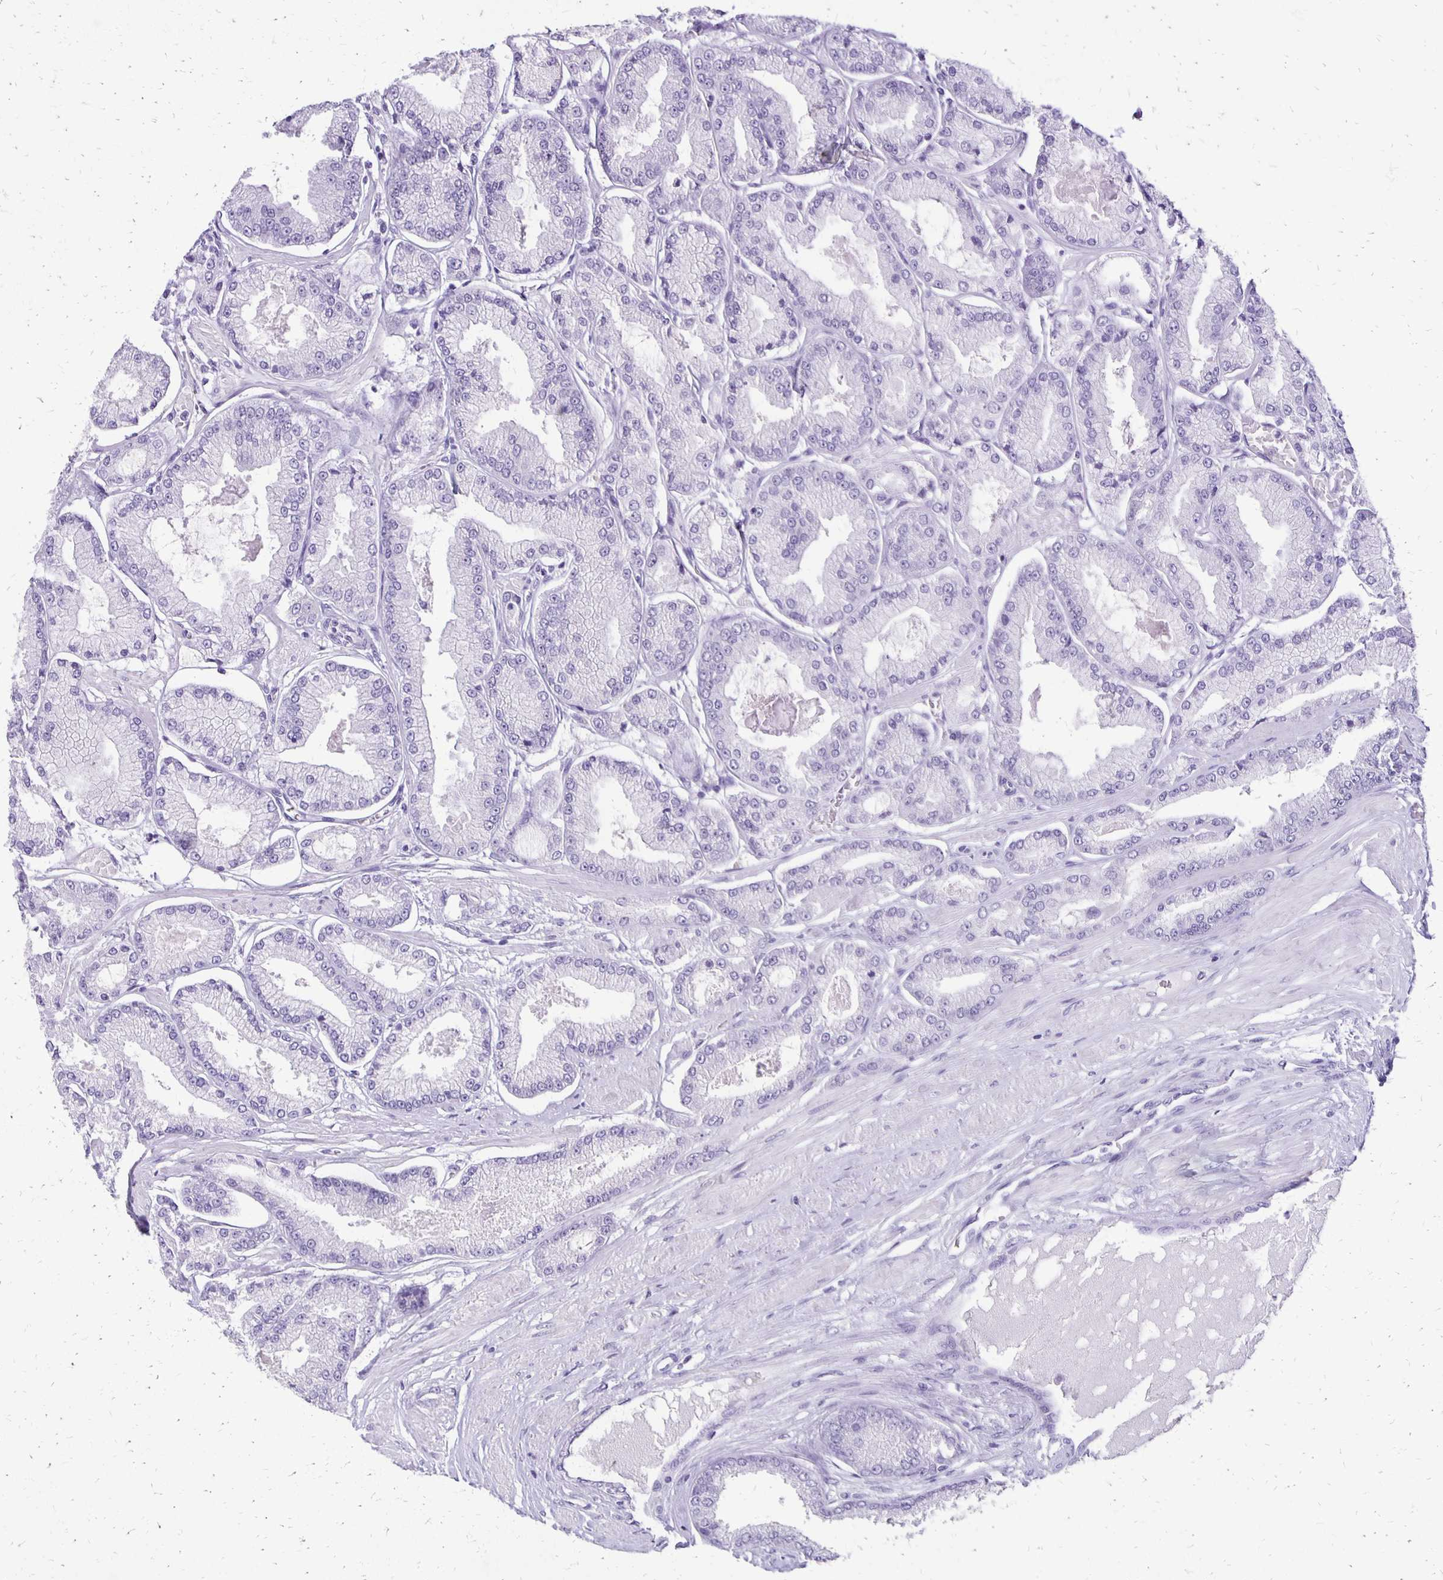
{"staining": {"intensity": "negative", "quantity": "none", "location": "none"}, "tissue": "prostate cancer", "cell_type": "Tumor cells", "image_type": "cancer", "snomed": [{"axis": "morphology", "description": "Adenocarcinoma, Low grade"}, {"axis": "topography", "description": "Prostate"}], "caption": "Tumor cells are negative for protein expression in human prostate cancer.", "gene": "ANKRD45", "patient": {"sex": "male", "age": 55}}